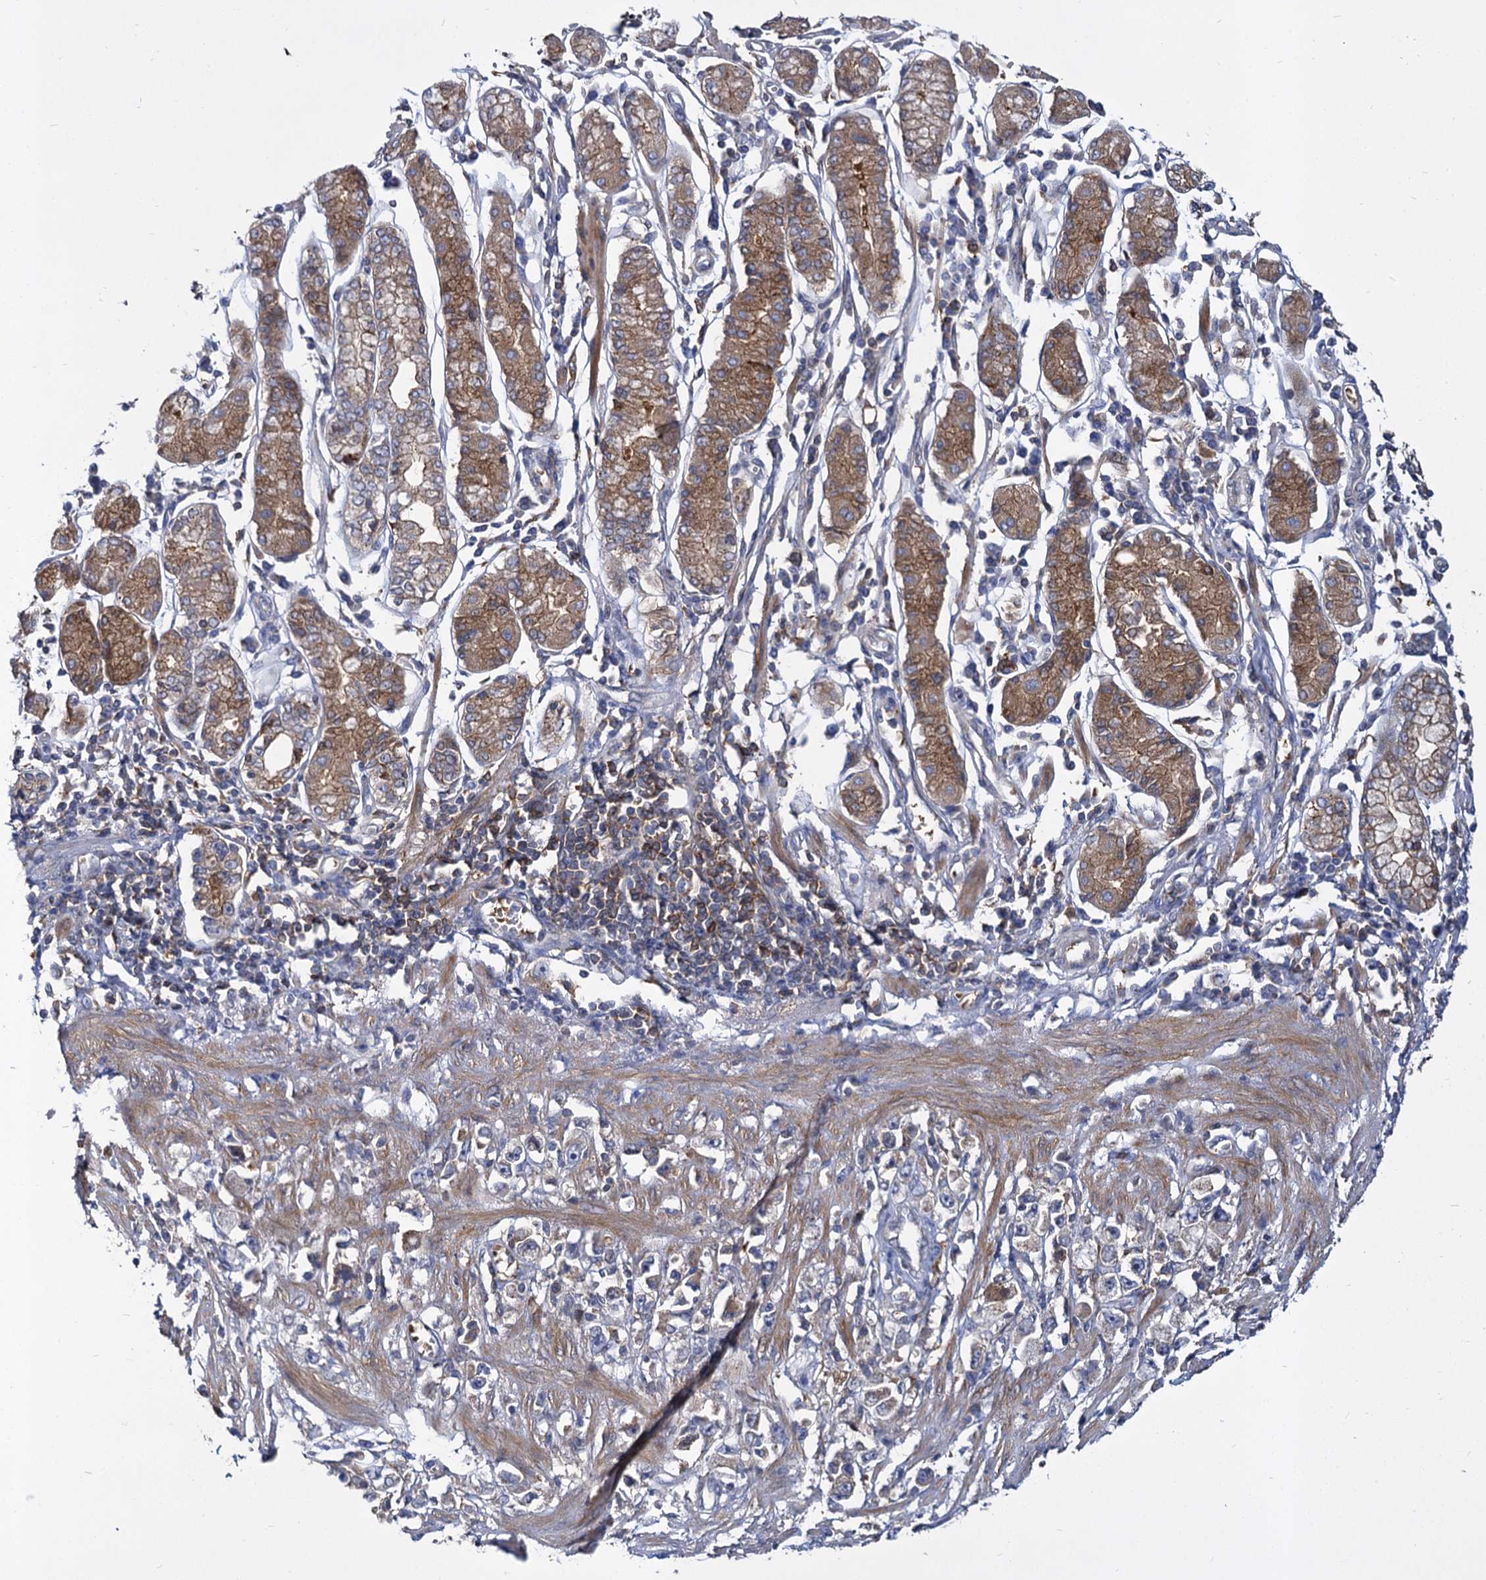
{"staining": {"intensity": "weak", "quantity": "<25%", "location": "cytoplasmic/membranous"}, "tissue": "stomach cancer", "cell_type": "Tumor cells", "image_type": "cancer", "snomed": [{"axis": "morphology", "description": "Adenocarcinoma, NOS"}, {"axis": "topography", "description": "Stomach"}], "caption": "A high-resolution histopathology image shows immunohistochemistry (IHC) staining of stomach cancer (adenocarcinoma), which demonstrates no significant expression in tumor cells.", "gene": "GCLC", "patient": {"sex": "female", "age": 59}}